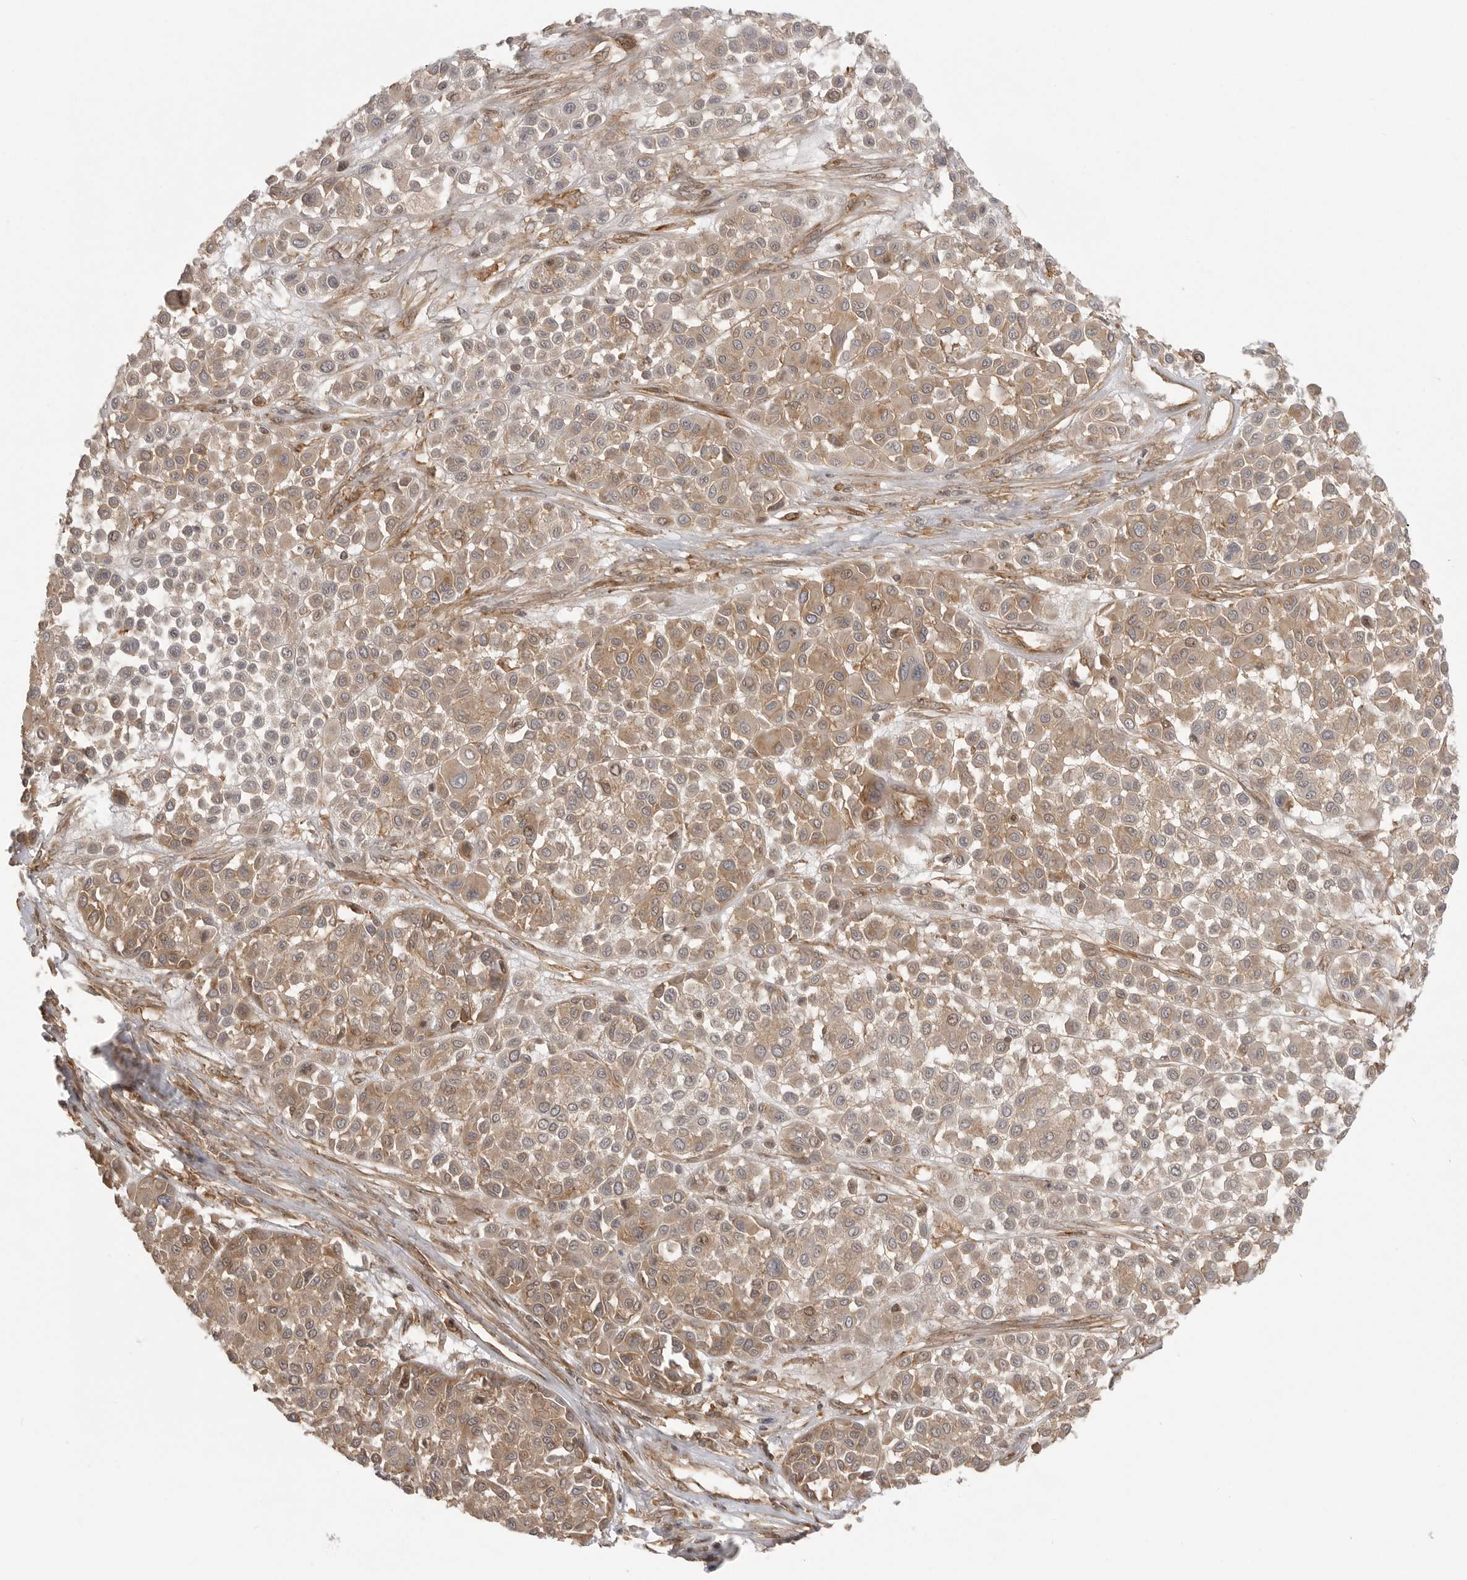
{"staining": {"intensity": "moderate", "quantity": ">75%", "location": "cytoplasmic/membranous"}, "tissue": "melanoma", "cell_type": "Tumor cells", "image_type": "cancer", "snomed": [{"axis": "morphology", "description": "Malignant melanoma, Metastatic site"}, {"axis": "topography", "description": "Soft tissue"}], "caption": "Immunohistochemistry (DAB (3,3'-diaminobenzidine)) staining of human melanoma demonstrates moderate cytoplasmic/membranous protein staining in about >75% of tumor cells.", "gene": "FAT3", "patient": {"sex": "male", "age": 41}}